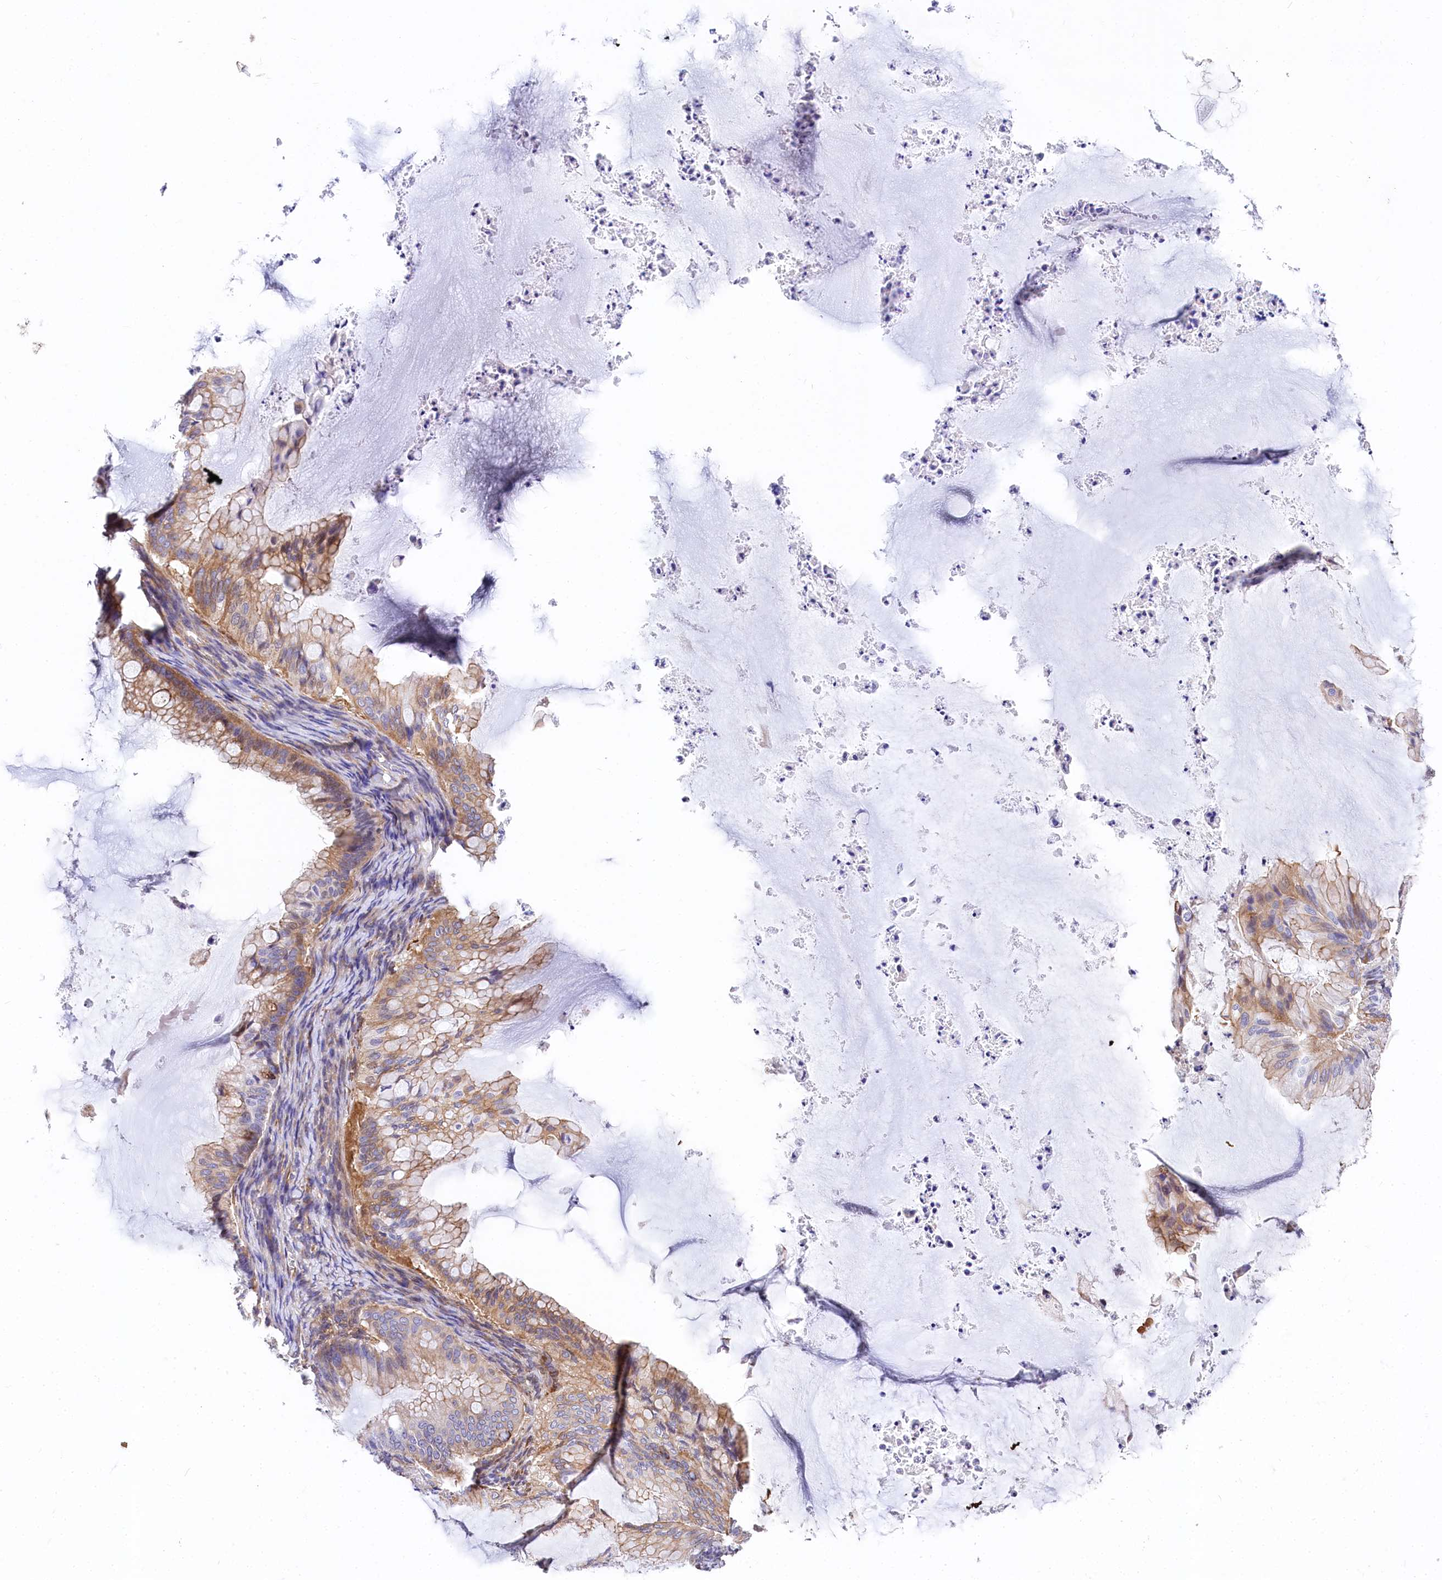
{"staining": {"intensity": "moderate", "quantity": "25%-75%", "location": "cytoplasmic/membranous"}, "tissue": "ovarian cancer", "cell_type": "Tumor cells", "image_type": "cancer", "snomed": [{"axis": "morphology", "description": "Cystadenocarcinoma, mucinous, NOS"}, {"axis": "topography", "description": "Ovary"}], "caption": "The photomicrograph exhibits staining of mucinous cystadenocarcinoma (ovarian), revealing moderate cytoplasmic/membranous protein expression (brown color) within tumor cells. The staining is performed using DAB brown chromogen to label protein expression. The nuclei are counter-stained blue using hematoxylin.", "gene": "FCHSD2", "patient": {"sex": "female", "age": 71}}